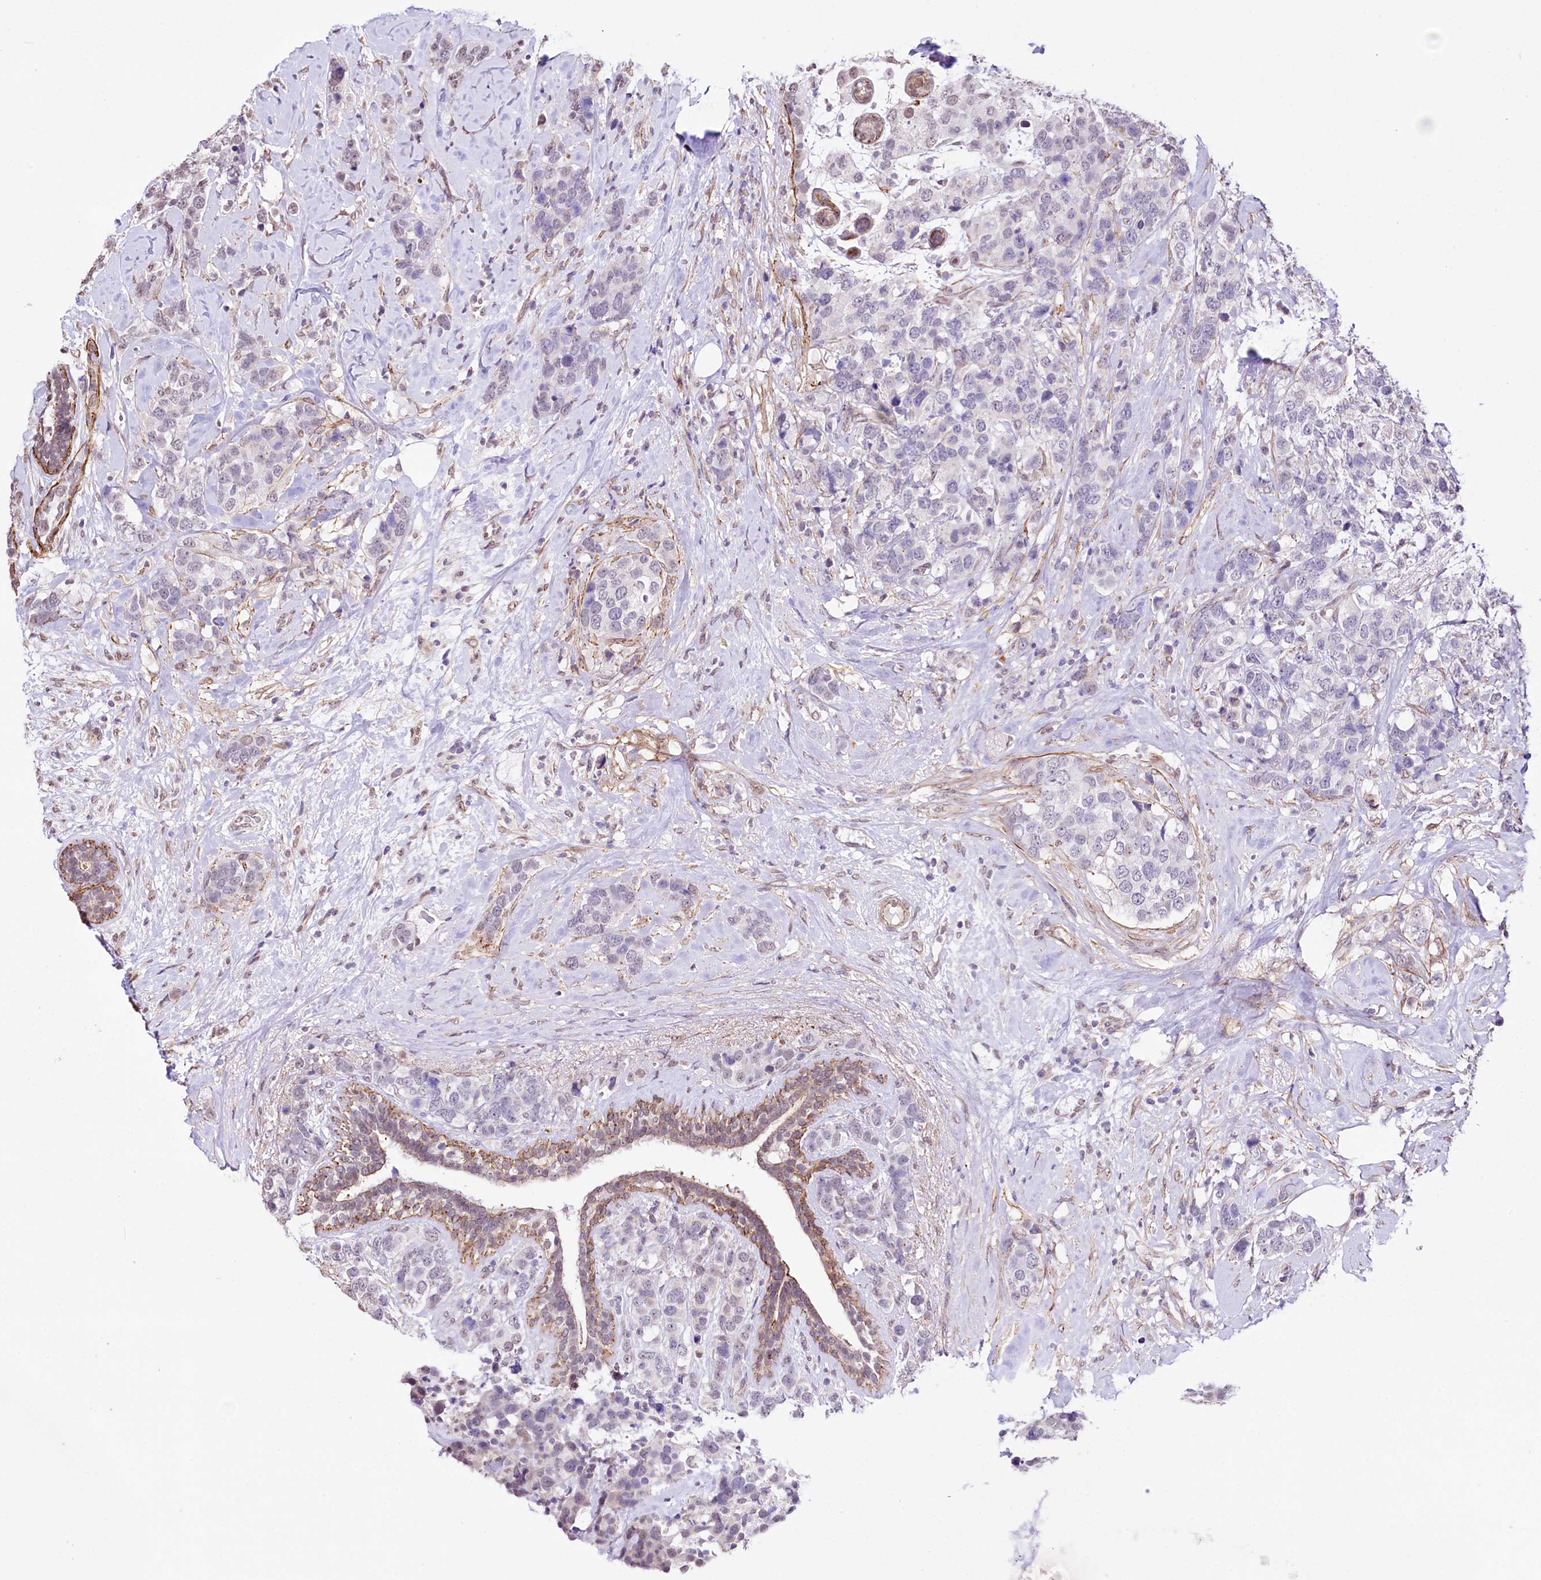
{"staining": {"intensity": "negative", "quantity": "none", "location": "none"}, "tissue": "breast cancer", "cell_type": "Tumor cells", "image_type": "cancer", "snomed": [{"axis": "morphology", "description": "Lobular carcinoma"}, {"axis": "topography", "description": "Breast"}], "caption": "A high-resolution image shows immunohistochemistry staining of lobular carcinoma (breast), which reveals no significant positivity in tumor cells.", "gene": "ST7", "patient": {"sex": "female", "age": 59}}